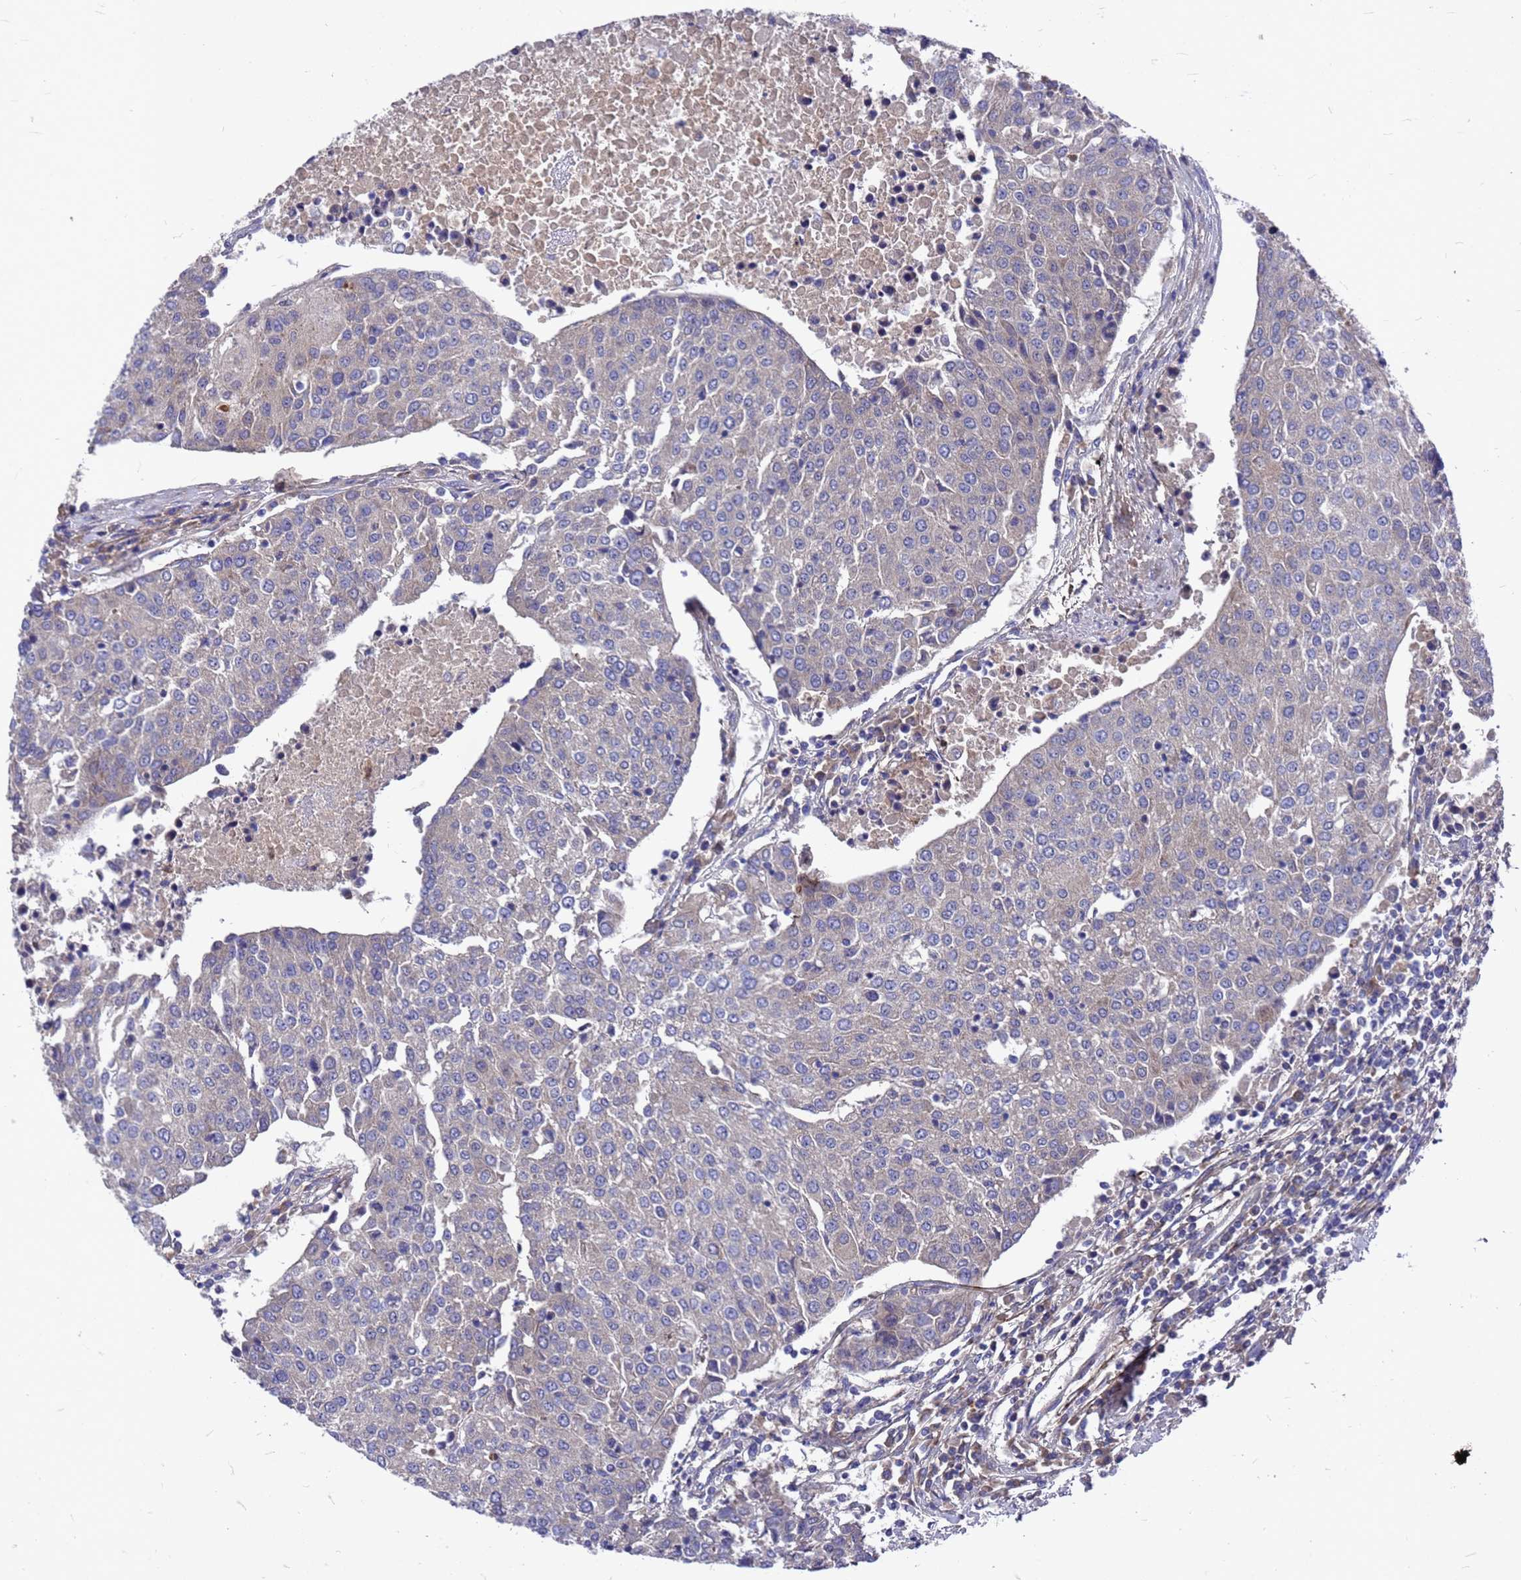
{"staining": {"intensity": "negative", "quantity": "none", "location": "none"}, "tissue": "urothelial cancer", "cell_type": "Tumor cells", "image_type": "cancer", "snomed": [{"axis": "morphology", "description": "Urothelial carcinoma, High grade"}, {"axis": "topography", "description": "Urinary bladder"}], "caption": "IHC histopathology image of urothelial cancer stained for a protein (brown), which displays no expression in tumor cells. Brightfield microscopy of immunohistochemistry (IHC) stained with DAB (brown) and hematoxylin (blue), captured at high magnification.", "gene": "ZNF717", "patient": {"sex": "female", "age": 85}}